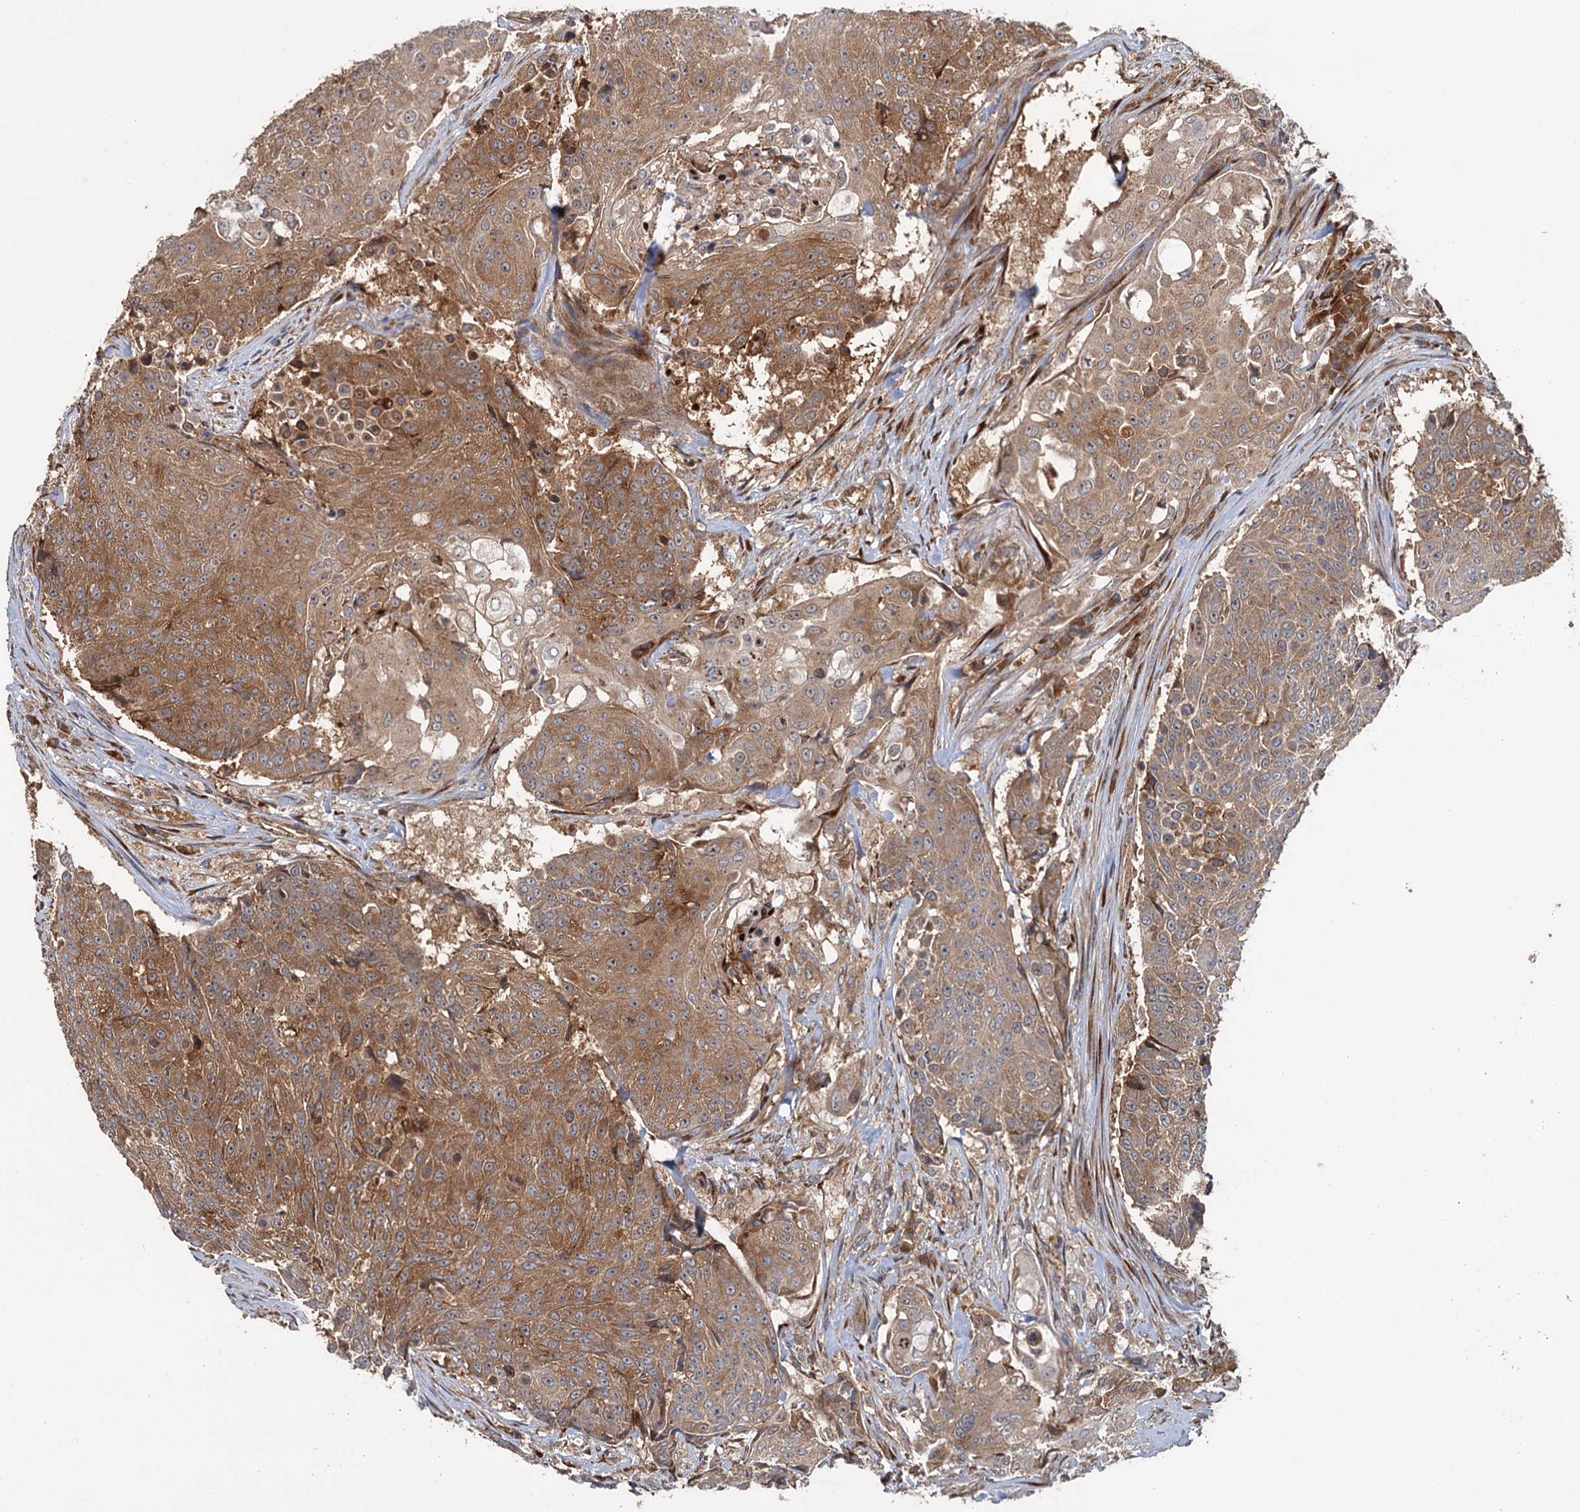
{"staining": {"intensity": "moderate", "quantity": ">75%", "location": "cytoplasmic/membranous"}, "tissue": "urothelial cancer", "cell_type": "Tumor cells", "image_type": "cancer", "snomed": [{"axis": "morphology", "description": "Urothelial carcinoma, High grade"}, {"axis": "topography", "description": "Urinary bladder"}], "caption": "IHC staining of urothelial cancer, which shows medium levels of moderate cytoplasmic/membranous expression in approximately >75% of tumor cells indicating moderate cytoplasmic/membranous protein expression. The staining was performed using DAB (brown) for protein detection and nuclei were counterstained in hematoxylin (blue).", "gene": "KANSL2", "patient": {"sex": "female", "age": 63}}